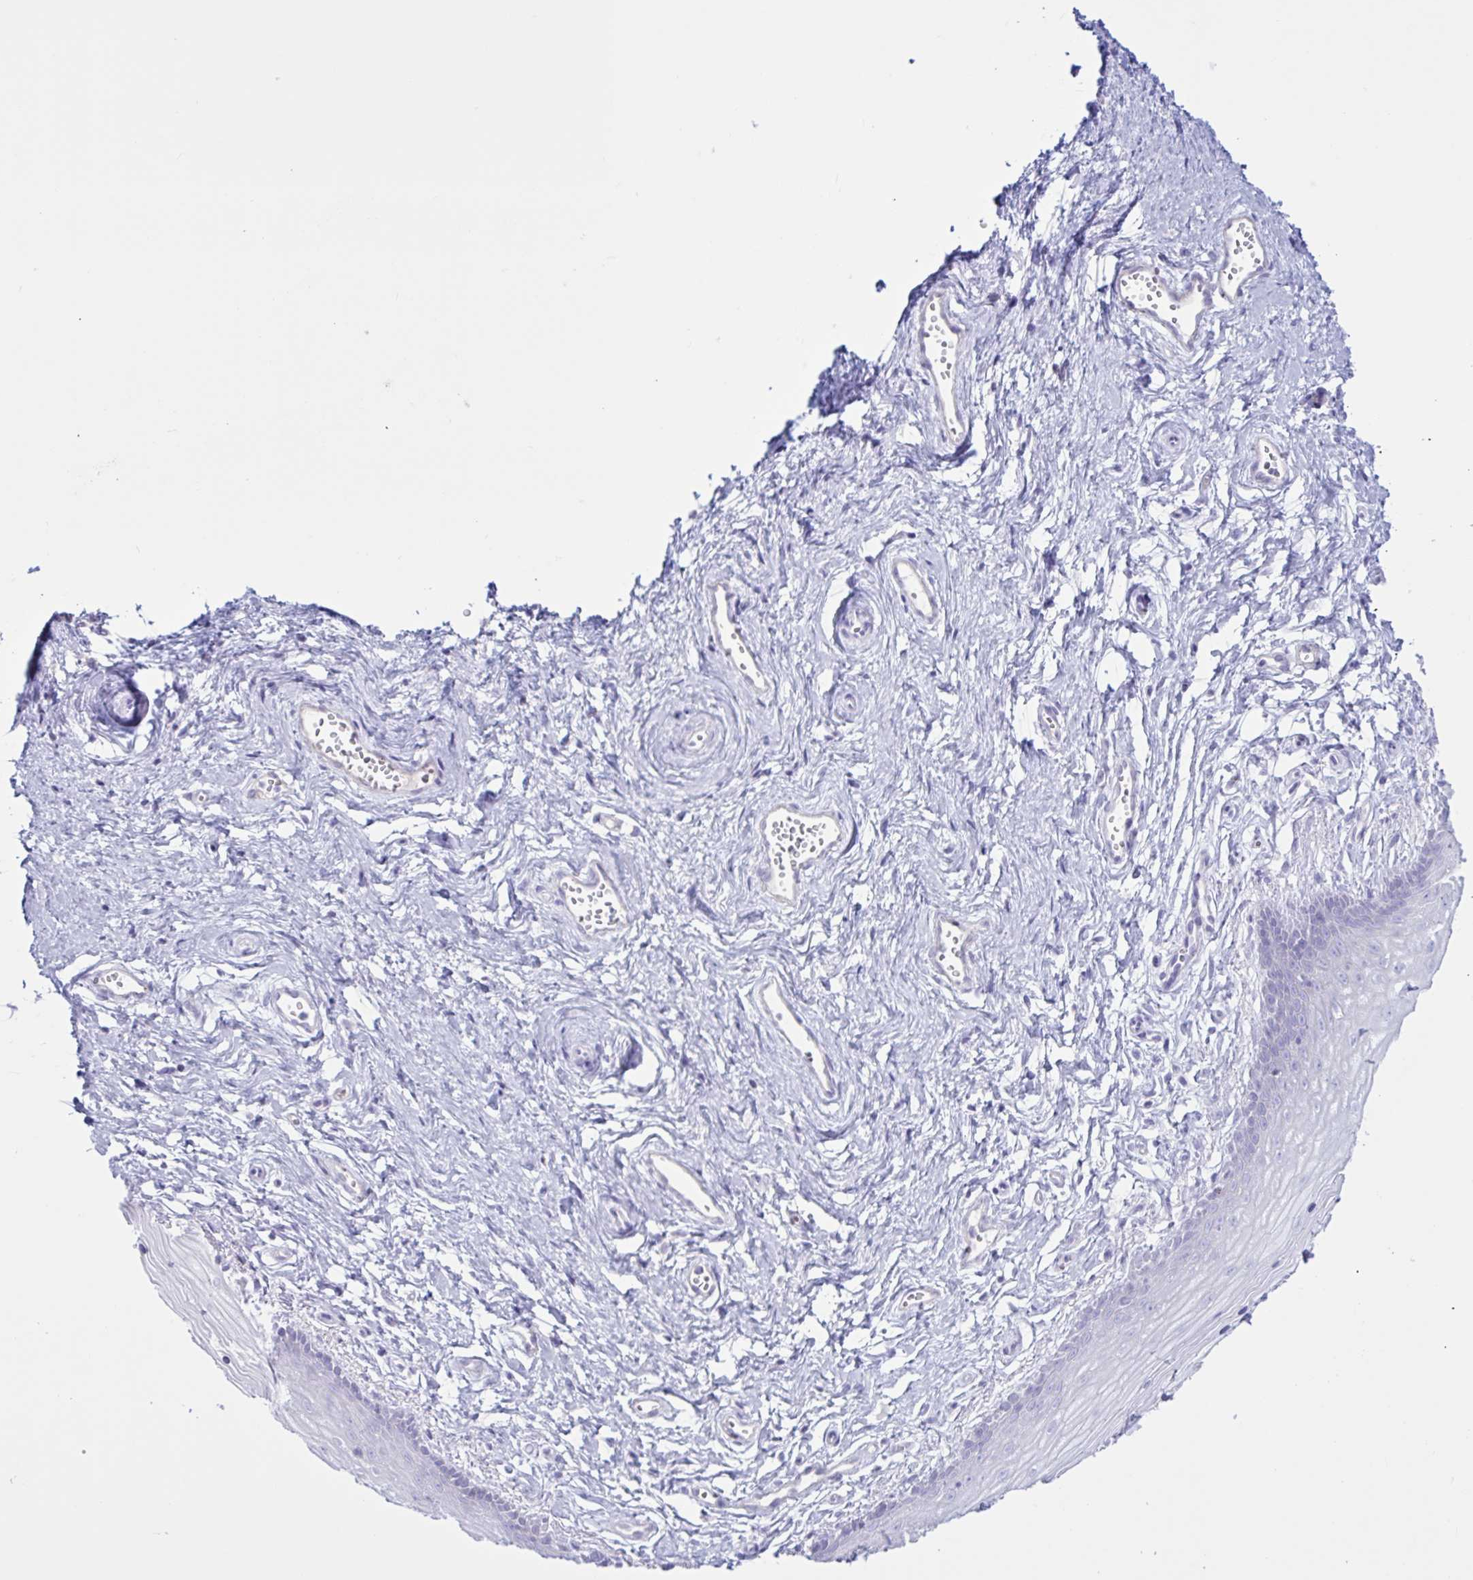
{"staining": {"intensity": "negative", "quantity": "none", "location": "none"}, "tissue": "vagina", "cell_type": "Squamous epithelial cells", "image_type": "normal", "snomed": [{"axis": "morphology", "description": "Normal tissue, NOS"}, {"axis": "topography", "description": "Vagina"}], "caption": "The histopathology image reveals no staining of squamous epithelial cells in unremarkable vagina.", "gene": "XCL1", "patient": {"sex": "female", "age": 38}}